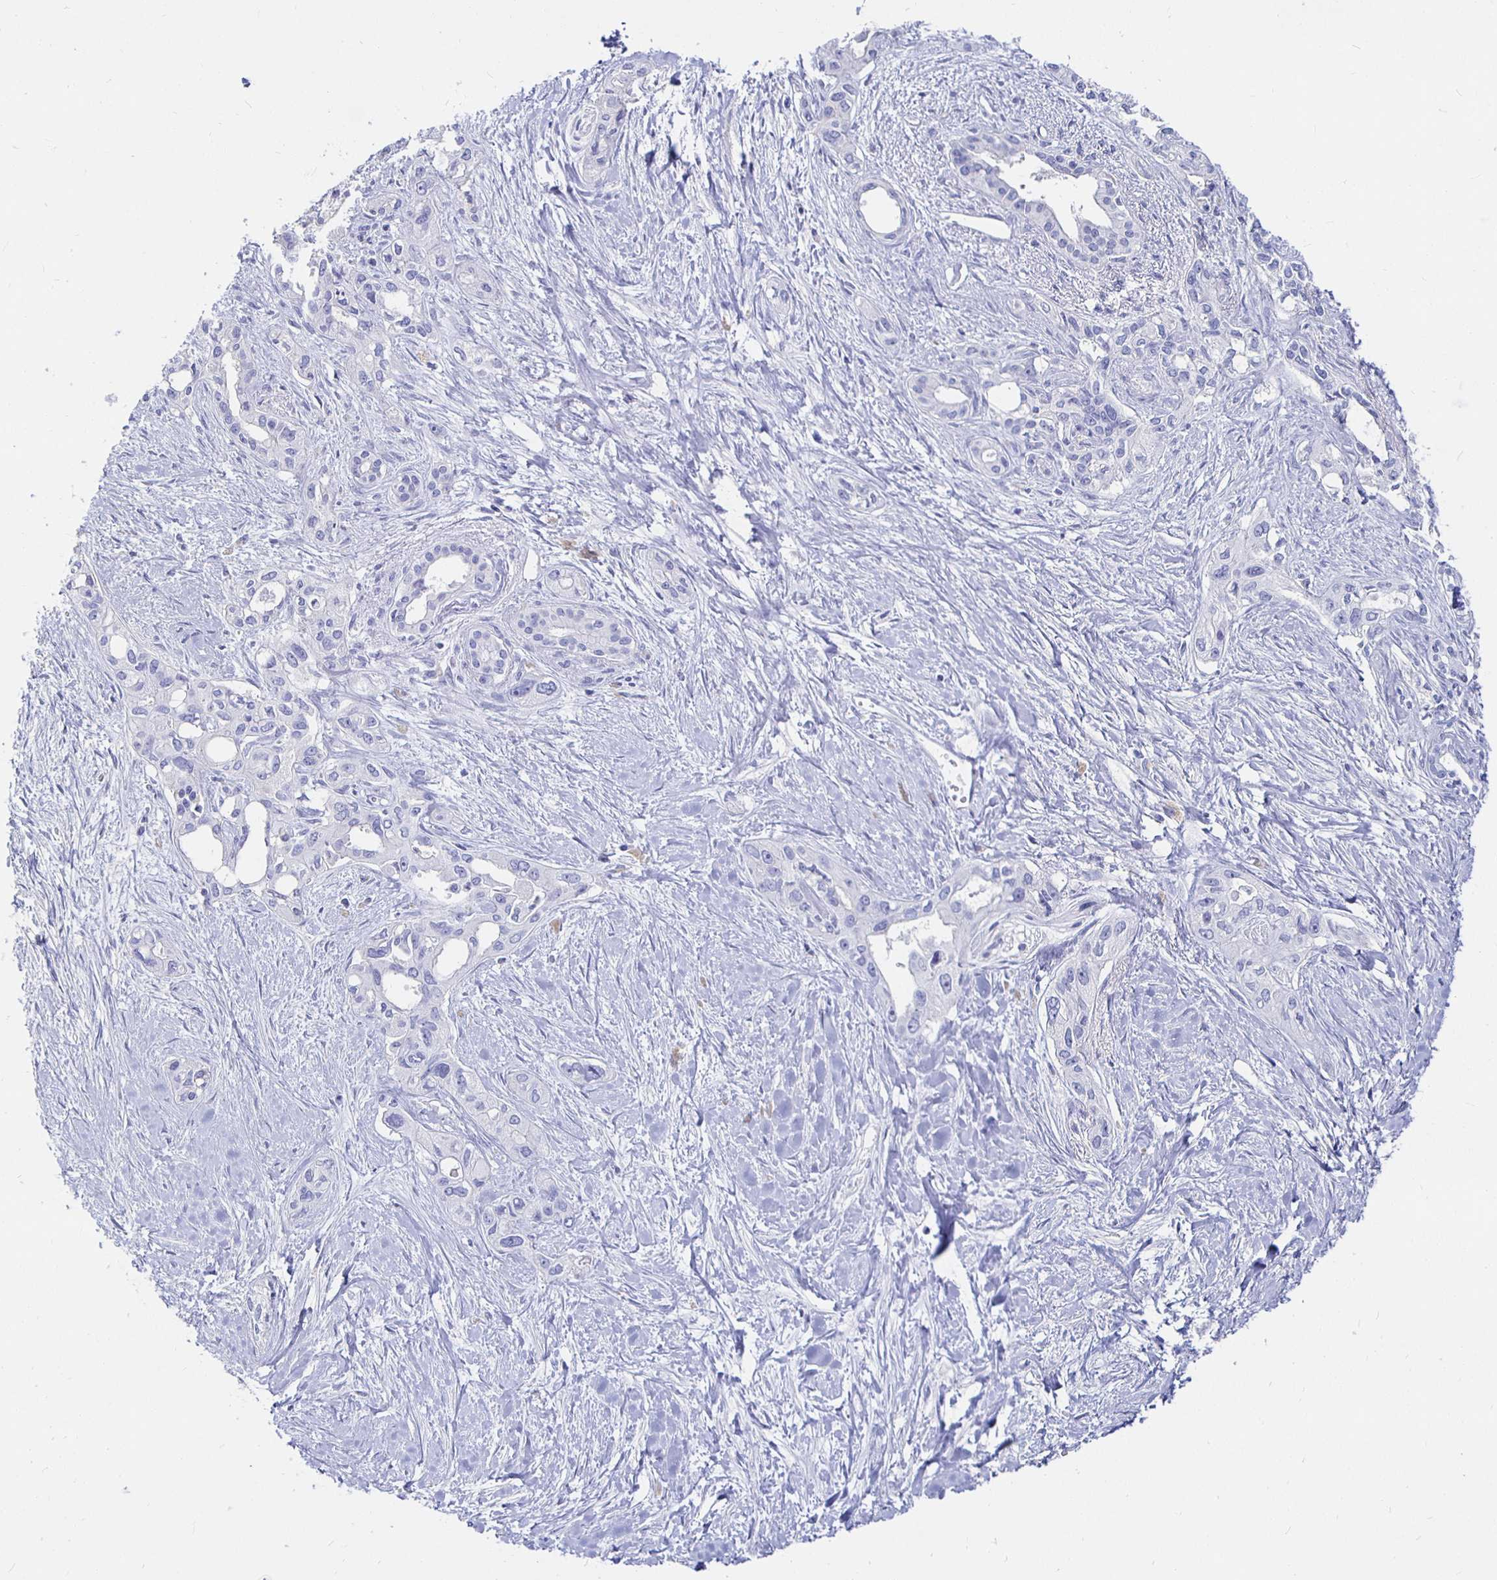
{"staining": {"intensity": "negative", "quantity": "none", "location": "none"}, "tissue": "pancreatic cancer", "cell_type": "Tumor cells", "image_type": "cancer", "snomed": [{"axis": "morphology", "description": "Adenocarcinoma, NOS"}, {"axis": "topography", "description": "Pancreas"}], "caption": "IHC of human pancreatic cancer exhibits no expression in tumor cells.", "gene": "UMOD", "patient": {"sex": "female", "age": 50}}